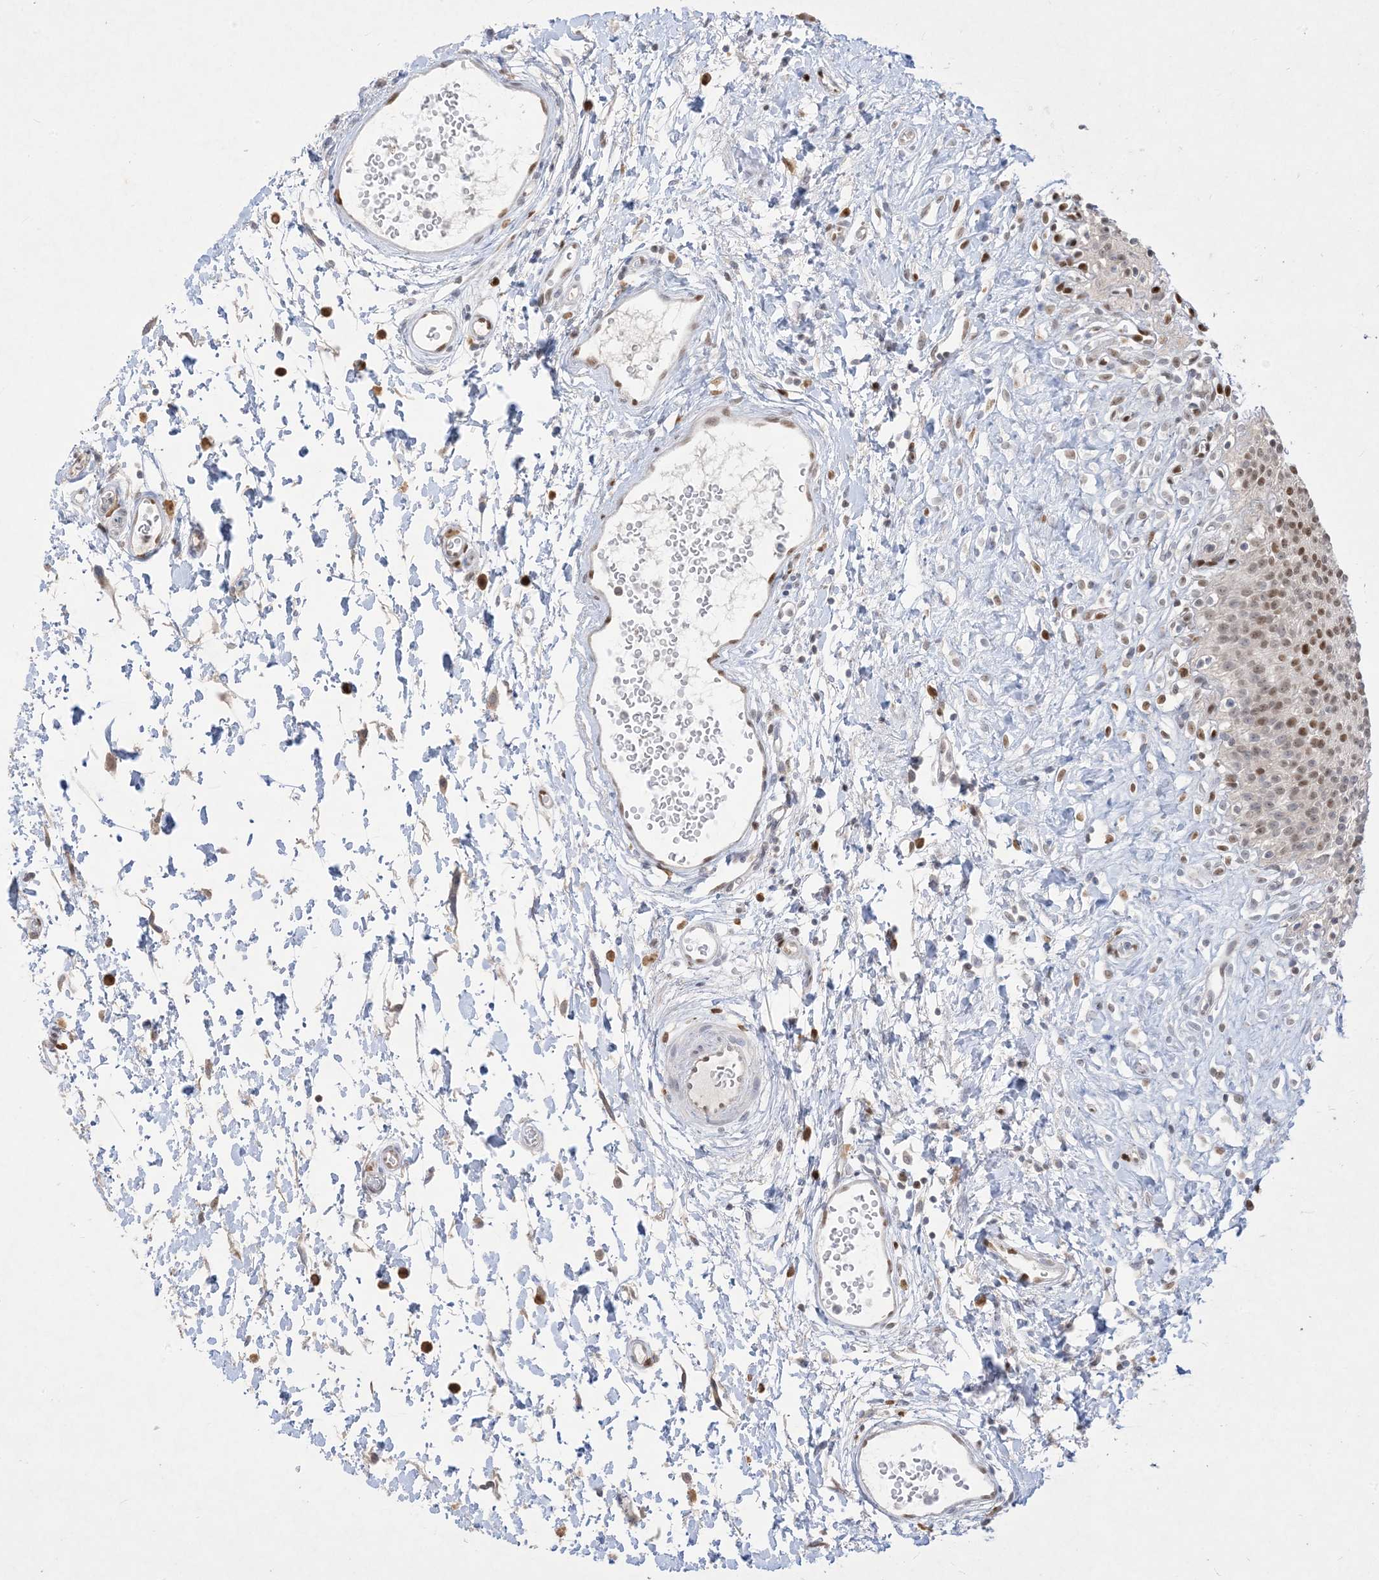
{"staining": {"intensity": "moderate", "quantity": "25%-75%", "location": "nuclear"}, "tissue": "urinary bladder", "cell_type": "Urothelial cells", "image_type": "normal", "snomed": [{"axis": "morphology", "description": "Normal tissue, NOS"}, {"axis": "topography", "description": "Urinary bladder"}], "caption": "The photomicrograph displays a brown stain indicating the presence of a protein in the nuclear of urothelial cells in urinary bladder.", "gene": "BHLHE40", "patient": {"sex": "male", "age": 51}}